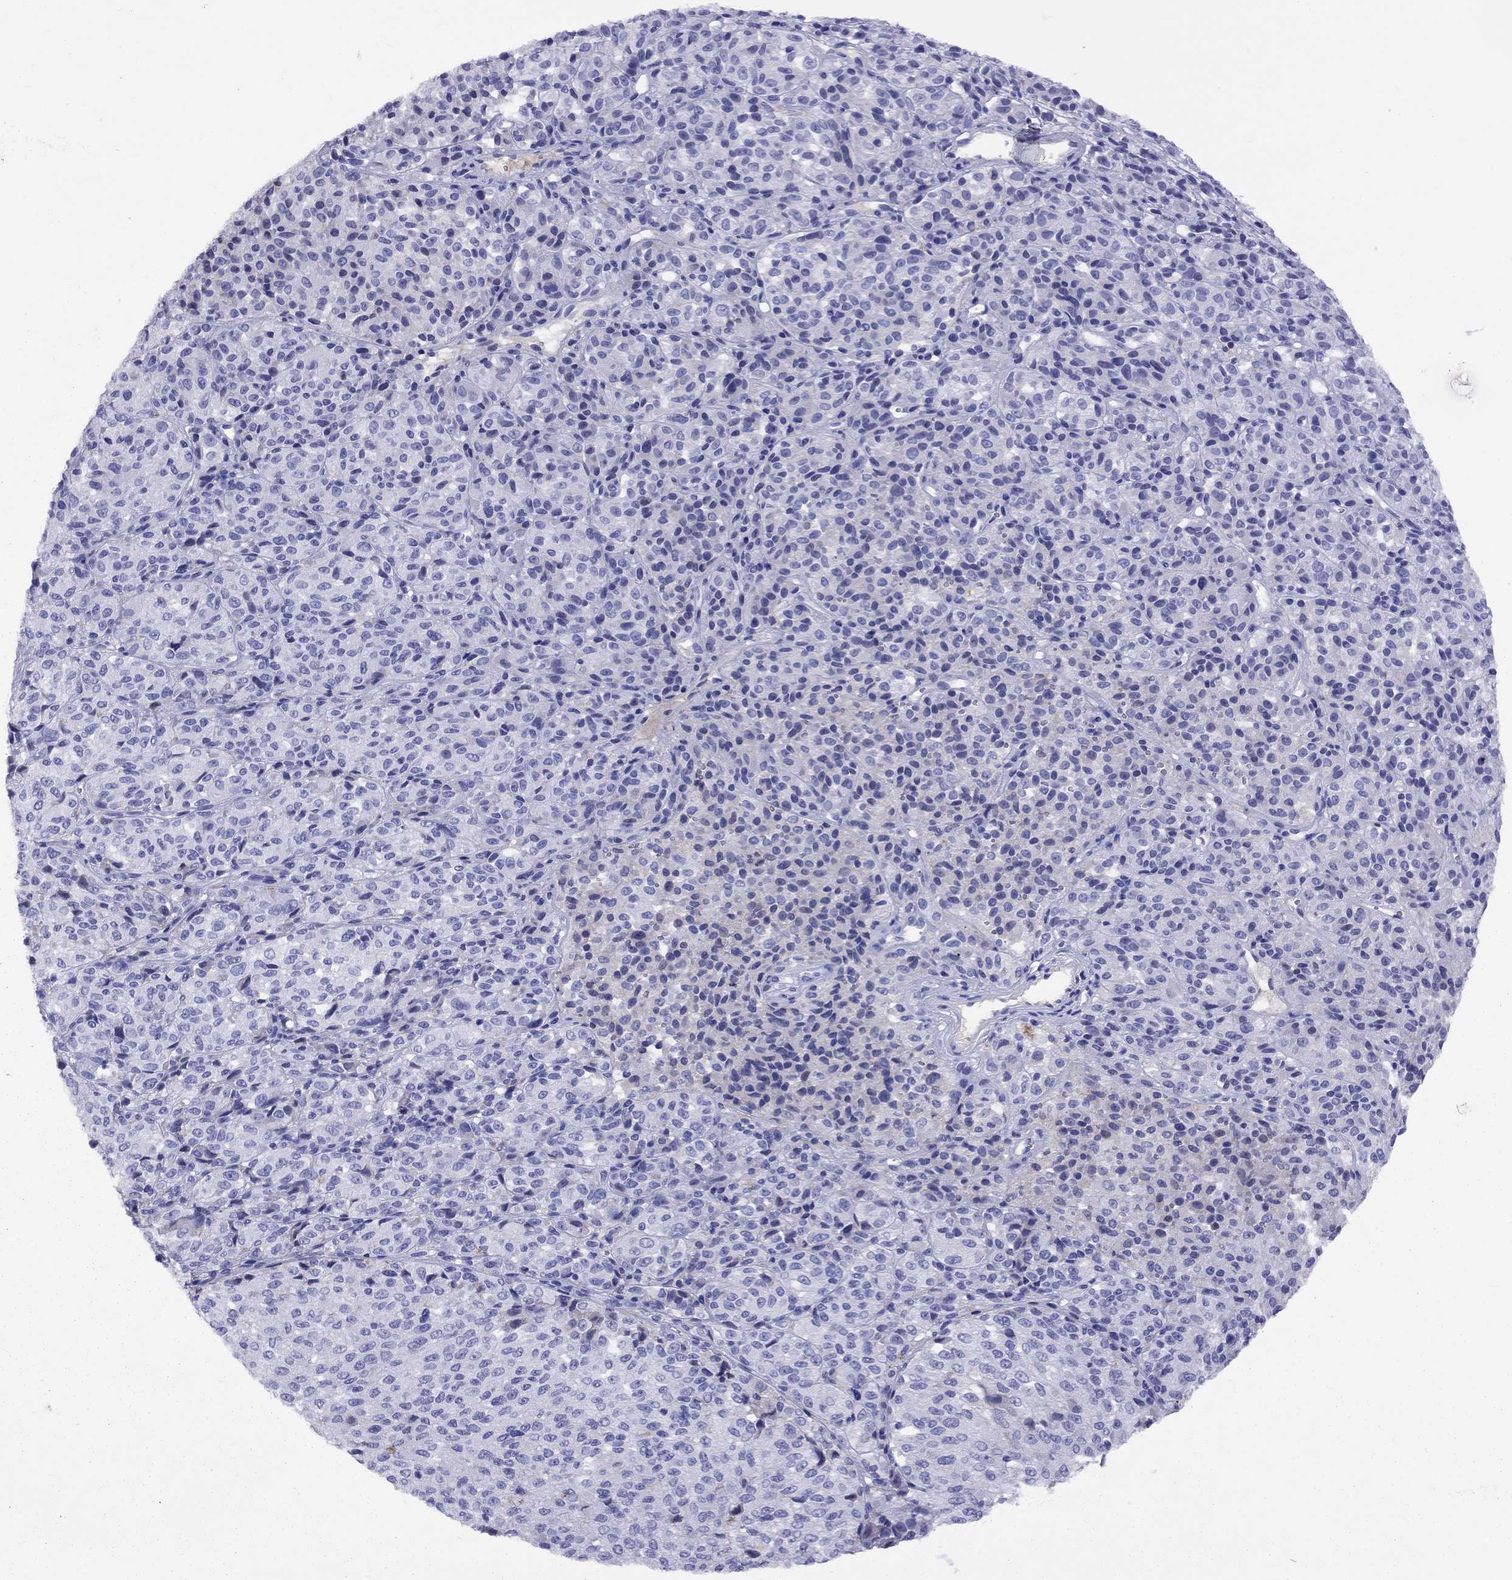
{"staining": {"intensity": "negative", "quantity": "none", "location": "none"}, "tissue": "melanoma", "cell_type": "Tumor cells", "image_type": "cancer", "snomed": [{"axis": "morphology", "description": "Malignant melanoma, Metastatic site"}, {"axis": "topography", "description": "Brain"}], "caption": "A photomicrograph of human melanoma is negative for staining in tumor cells.", "gene": "SERPINA3", "patient": {"sex": "female", "age": 56}}